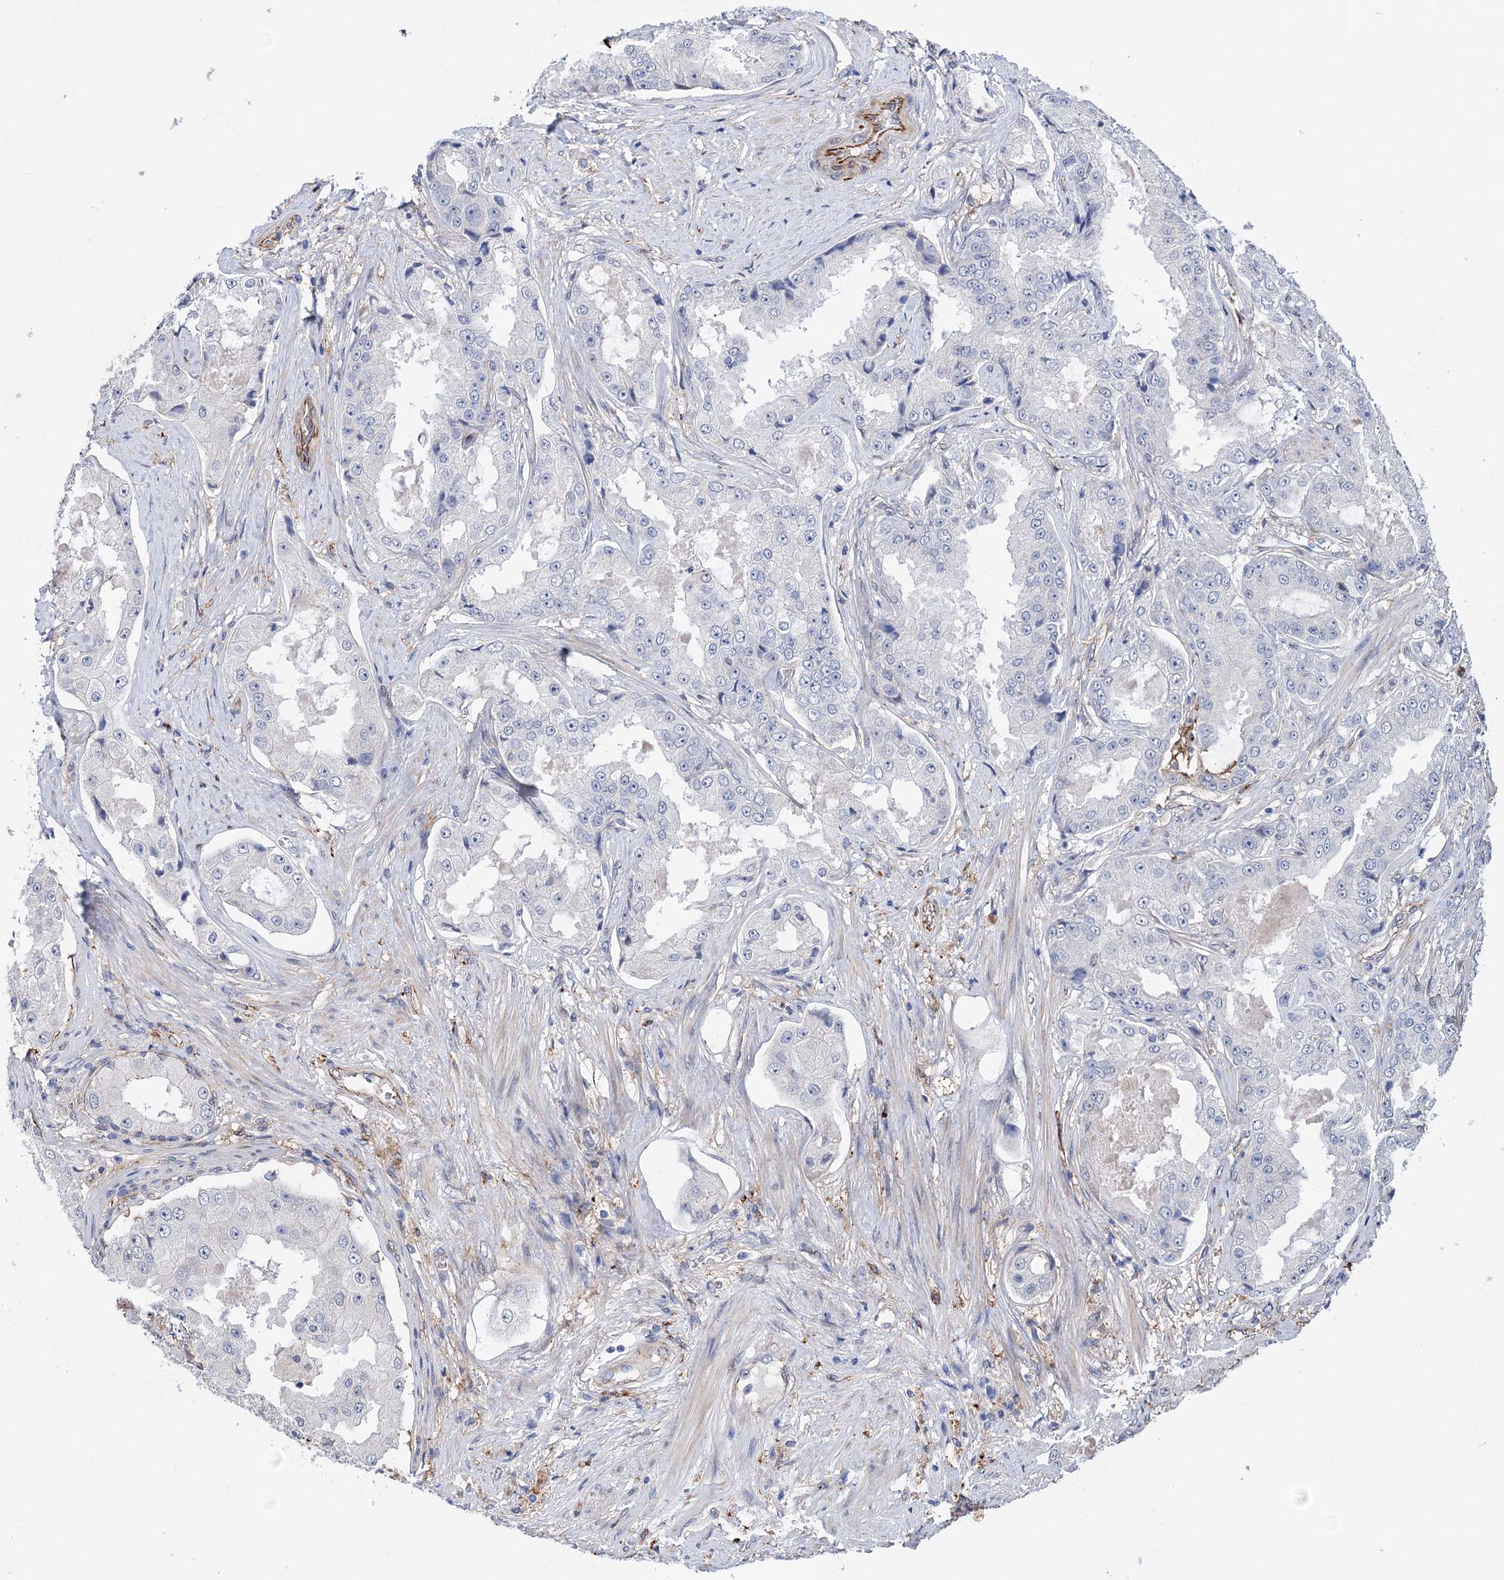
{"staining": {"intensity": "negative", "quantity": "none", "location": "none"}, "tissue": "prostate cancer", "cell_type": "Tumor cells", "image_type": "cancer", "snomed": [{"axis": "morphology", "description": "Adenocarcinoma, High grade"}, {"axis": "topography", "description": "Prostate"}], "caption": "This is a histopathology image of immunohistochemistry staining of prostate cancer, which shows no positivity in tumor cells.", "gene": "TMTC3", "patient": {"sex": "male", "age": 73}}